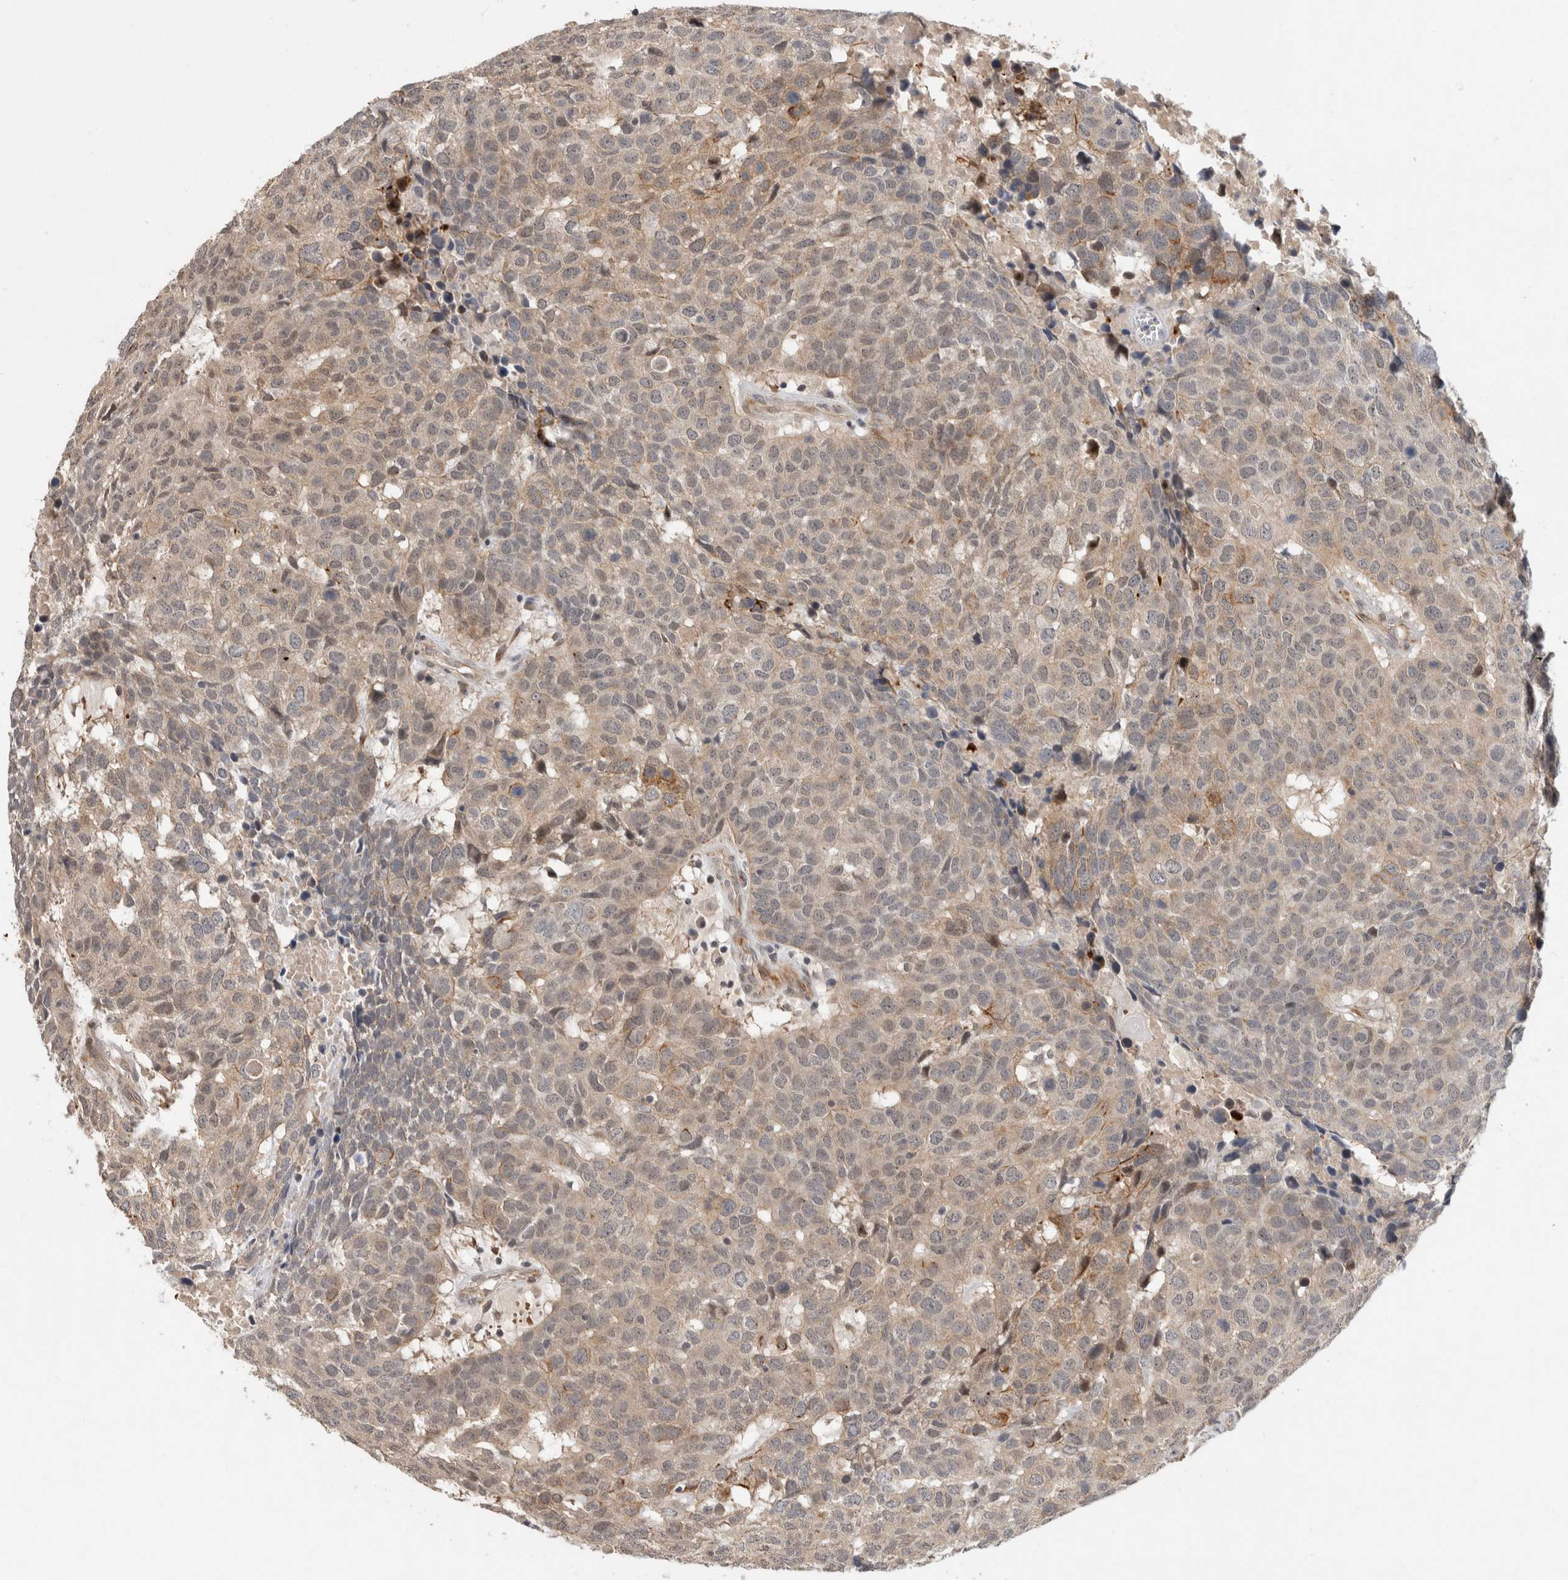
{"staining": {"intensity": "weak", "quantity": "25%-75%", "location": "cytoplasmic/membranous"}, "tissue": "head and neck cancer", "cell_type": "Tumor cells", "image_type": "cancer", "snomed": [{"axis": "morphology", "description": "Squamous cell carcinoma, NOS"}, {"axis": "topography", "description": "Head-Neck"}], "caption": "Human squamous cell carcinoma (head and neck) stained with a protein marker reveals weak staining in tumor cells.", "gene": "CRISPLD1", "patient": {"sex": "male", "age": 66}}